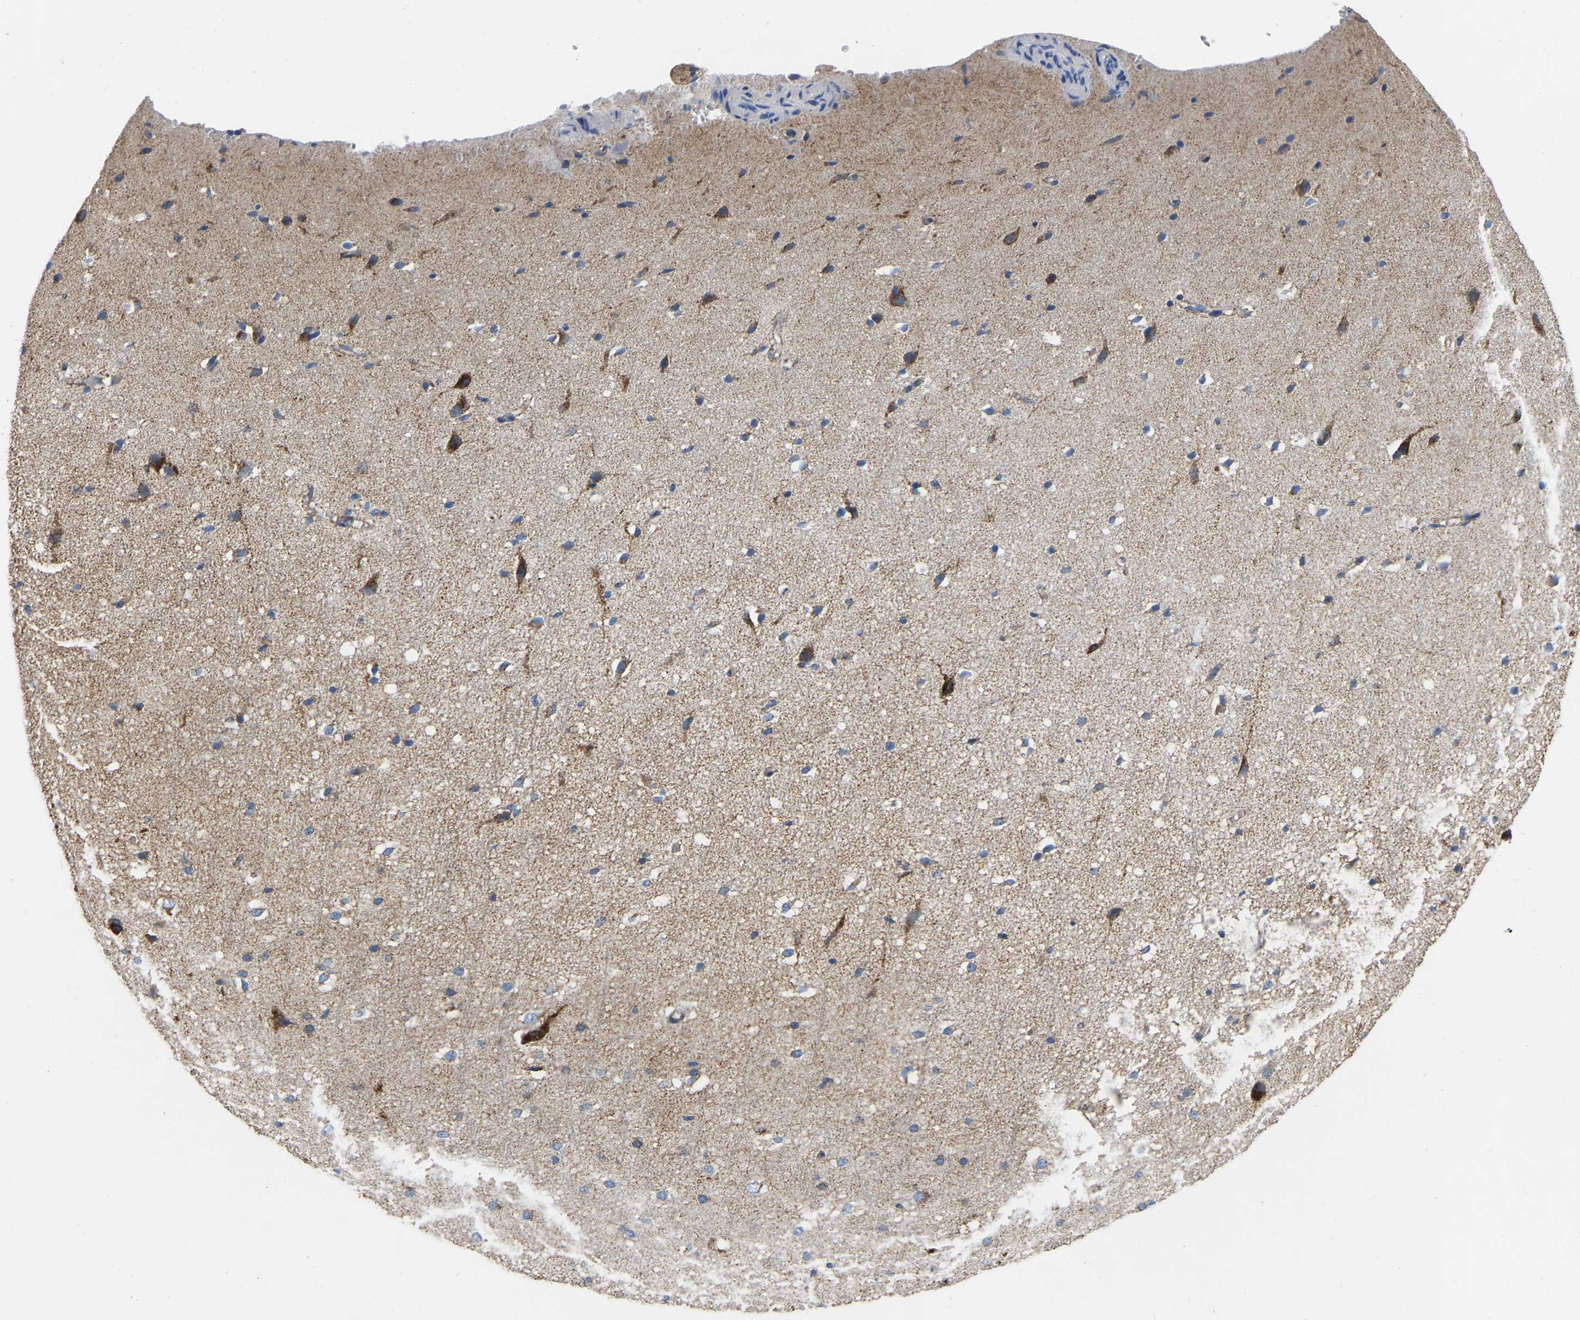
{"staining": {"intensity": "moderate", "quantity": "<25%", "location": "cytoplasmic/membranous"}, "tissue": "cerebral cortex", "cell_type": "Endothelial cells", "image_type": "normal", "snomed": [{"axis": "morphology", "description": "Normal tissue, NOS"}, {"axis": "morphology", "description": "Developmental malformation"}, {"axis": "topography", "description": "Cerebral cortex"}], "caption": "Unremarkable cerebral cortex was stained to show a protein in brown. There is low levels of moderate cytoplasmic/membranous staining in about <25% of endothelial cells. The staining is performed using DAB (3,3'-diaminobenzidine) brown chromogen to label protein expression. The nuclei are counter-stained blue using hematoxylin.", "gene": "CBLB", "patient": {"sex": "female", "age": 30}}